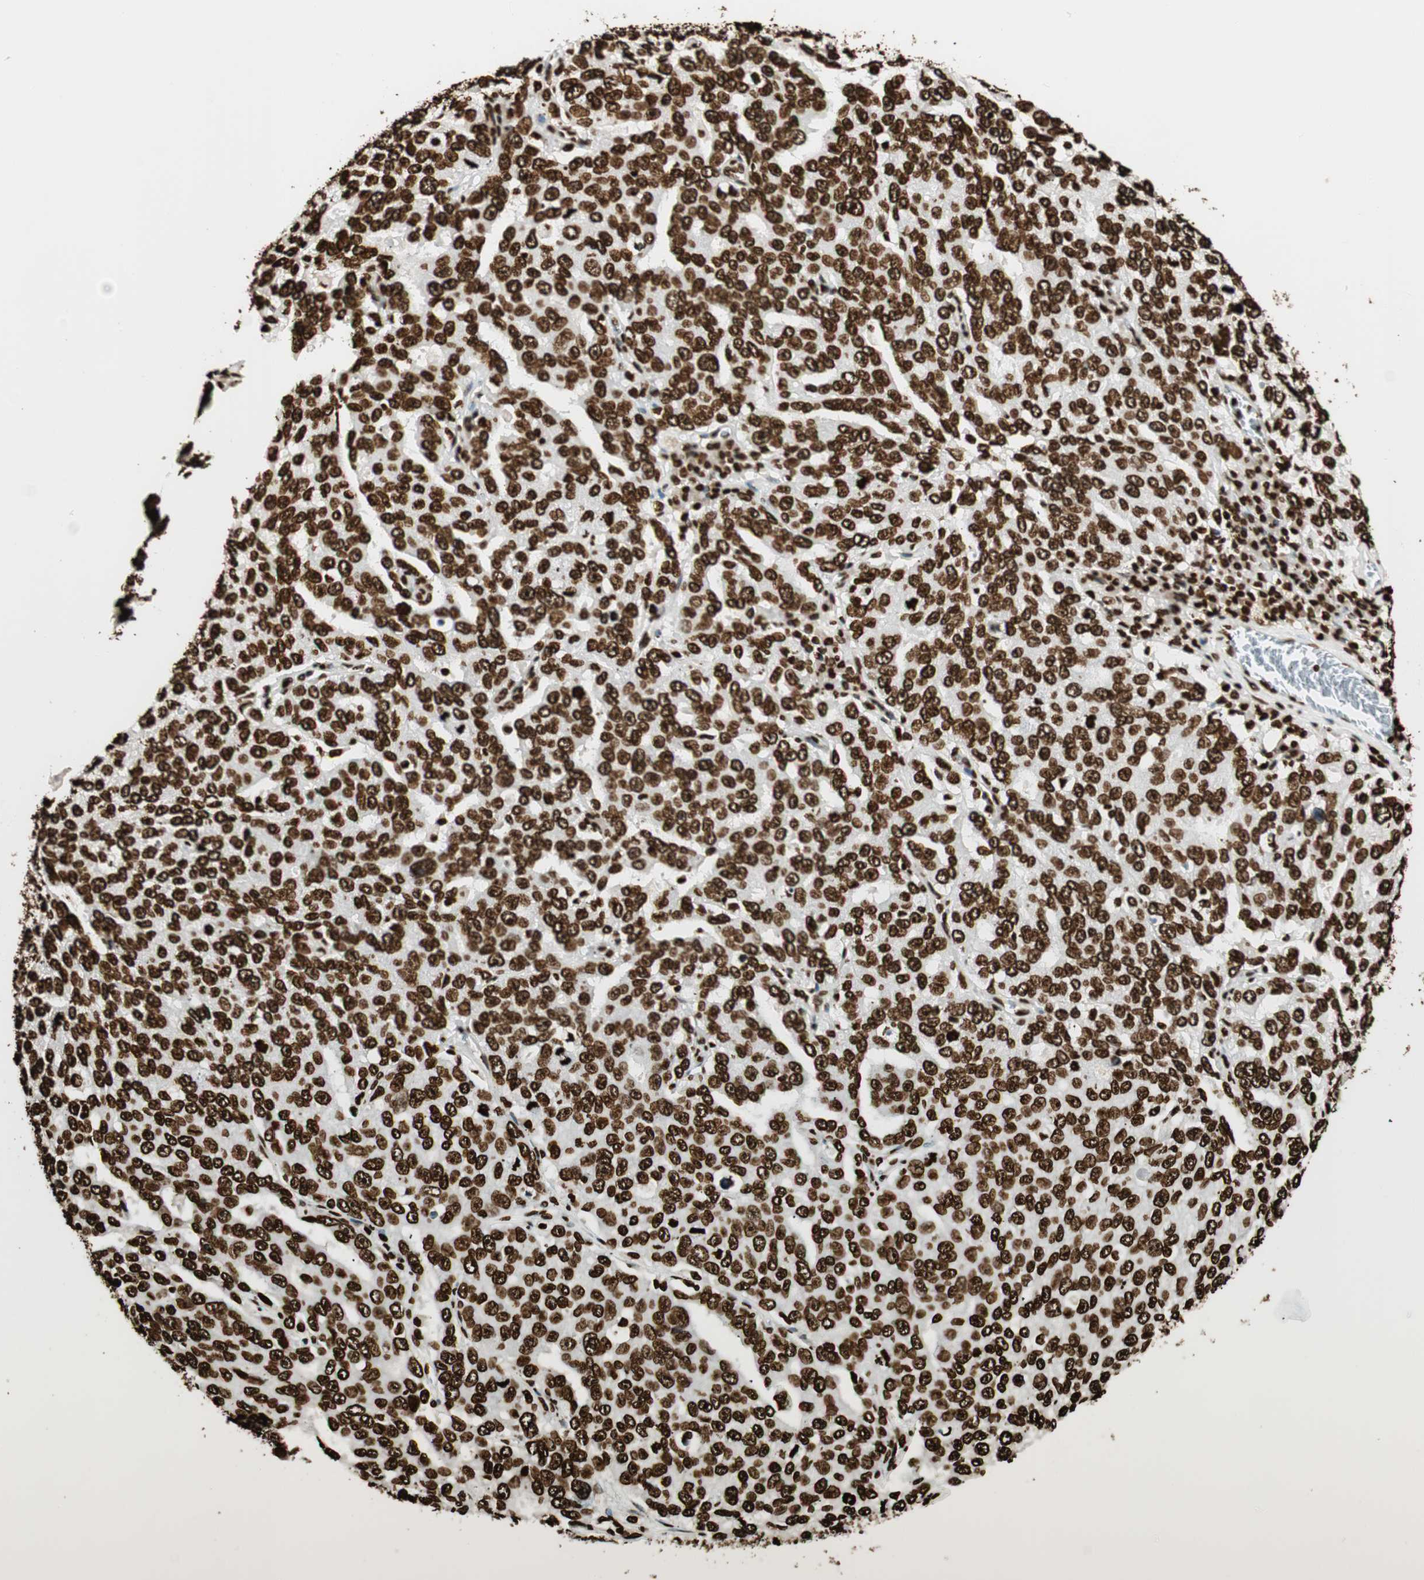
{"staining": {"intensity": "strong", "quantity": ">75%", "location": "nuclear"}, "tissue": "ovarian cancer", "cell_type": "Tumor cells", "image_type": "cancer", "snomed": [{"axis": "morphology", "description": "Carcinoma, endometroid"}, {"axis": "topography", "description": "Ovary"}], "caption": "DAB immunohistochemical staining of human ovarian cancer shows strong nuclear protein staining in about >75% of tumor cells.", "gene": "GLI2", "patient": {"sex": "female", "age": 62}}